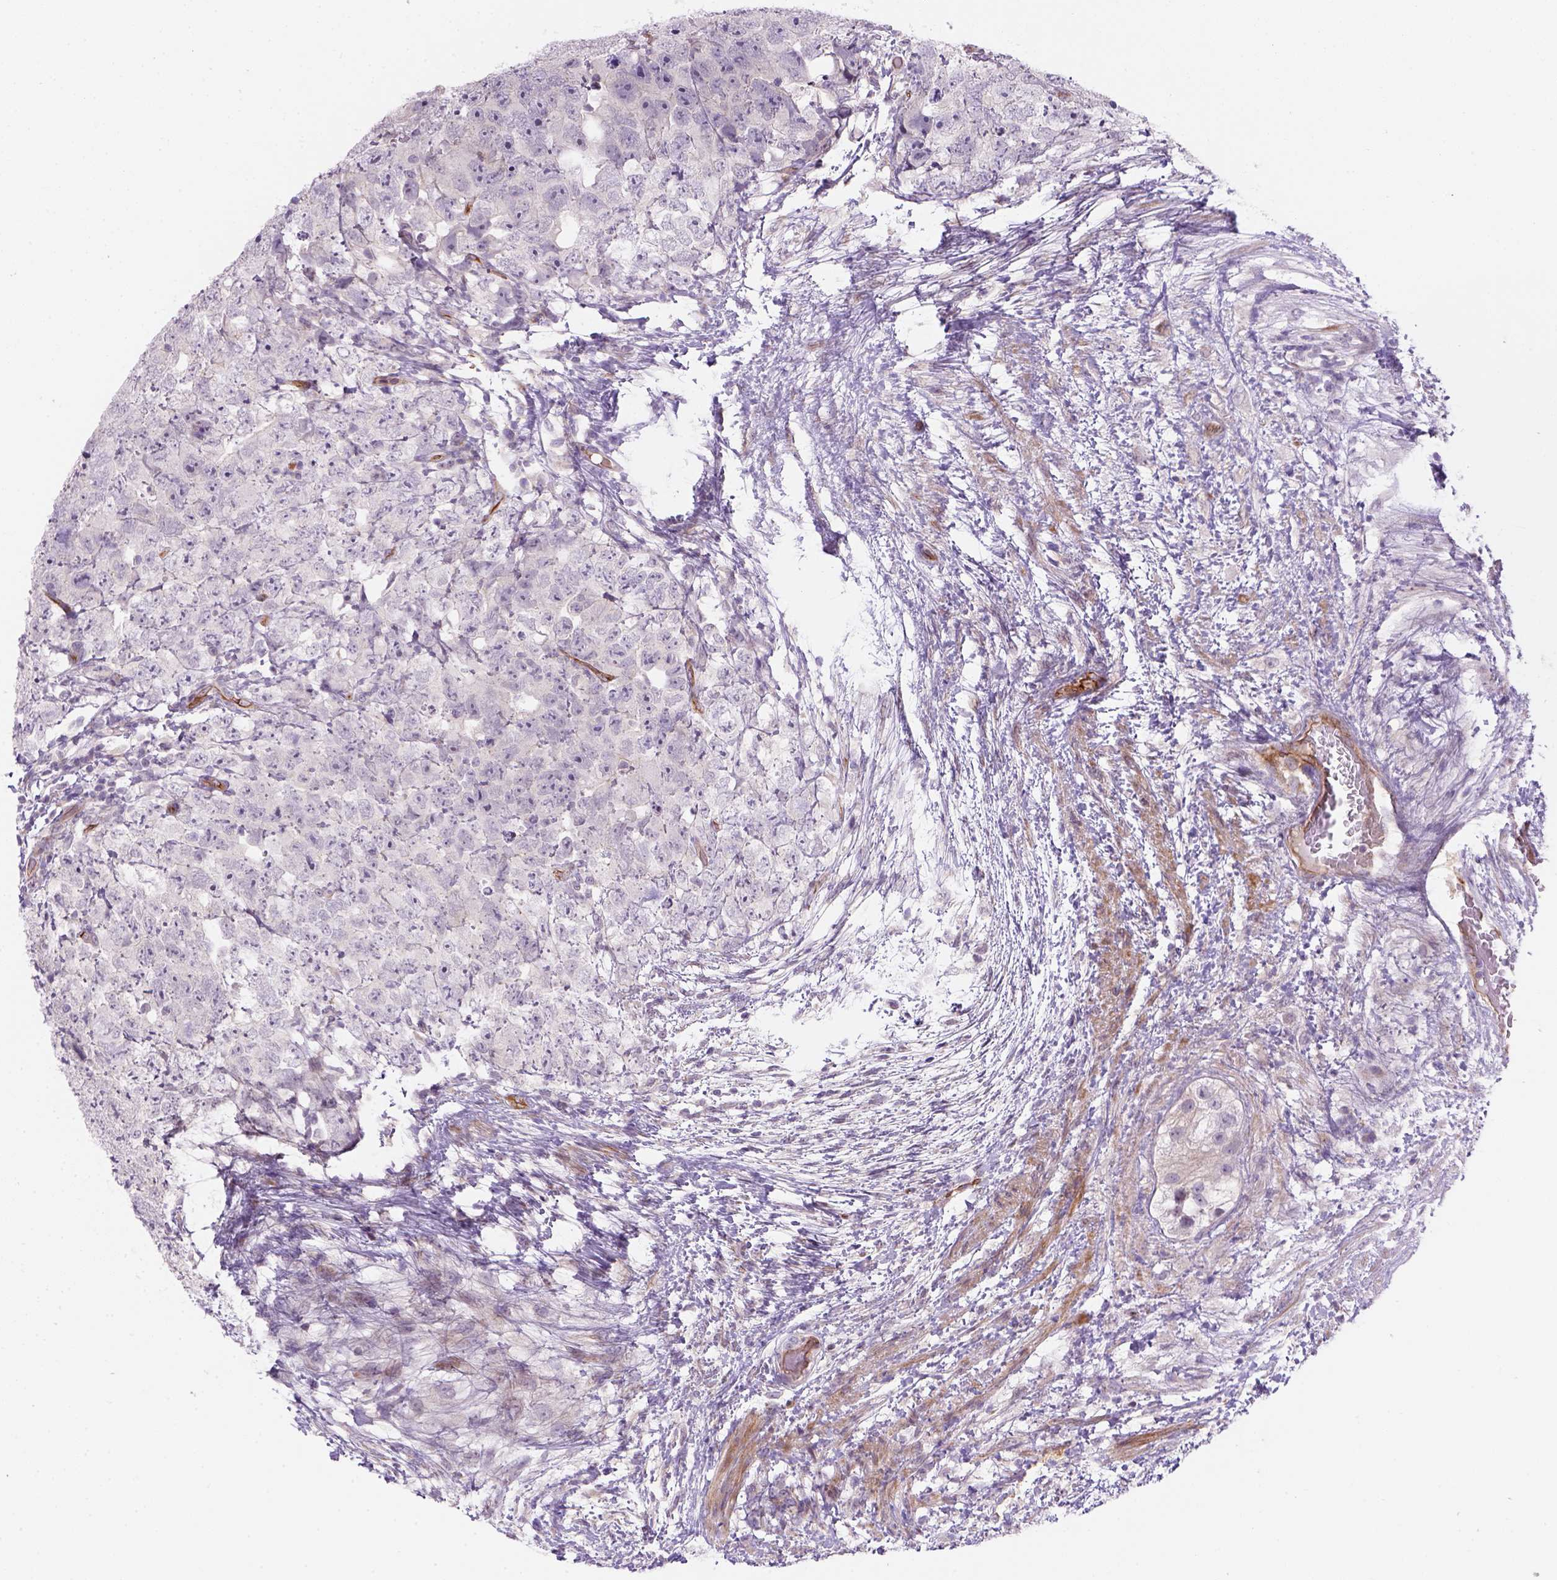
{"staining": {"intensity": "negative", "quantity": "none", "location": "none"}, "tissue": "testis cancer", "cell_type": "Tumor cells", "image_type": "cancer", "snomed": [{"axis": "morphology", "description": "Carcinoma, Embryonal, NOS"}, {"axis": "topography", "description": "Testis"}], "caption": "The IHC histopathology image has no significant positivity in tumor cells of testis cancer tissue. (IHC, brightfield microscopy, high magnification).", "gene": "VSTM5", "patient": {"sex": "male", "age": 24}}